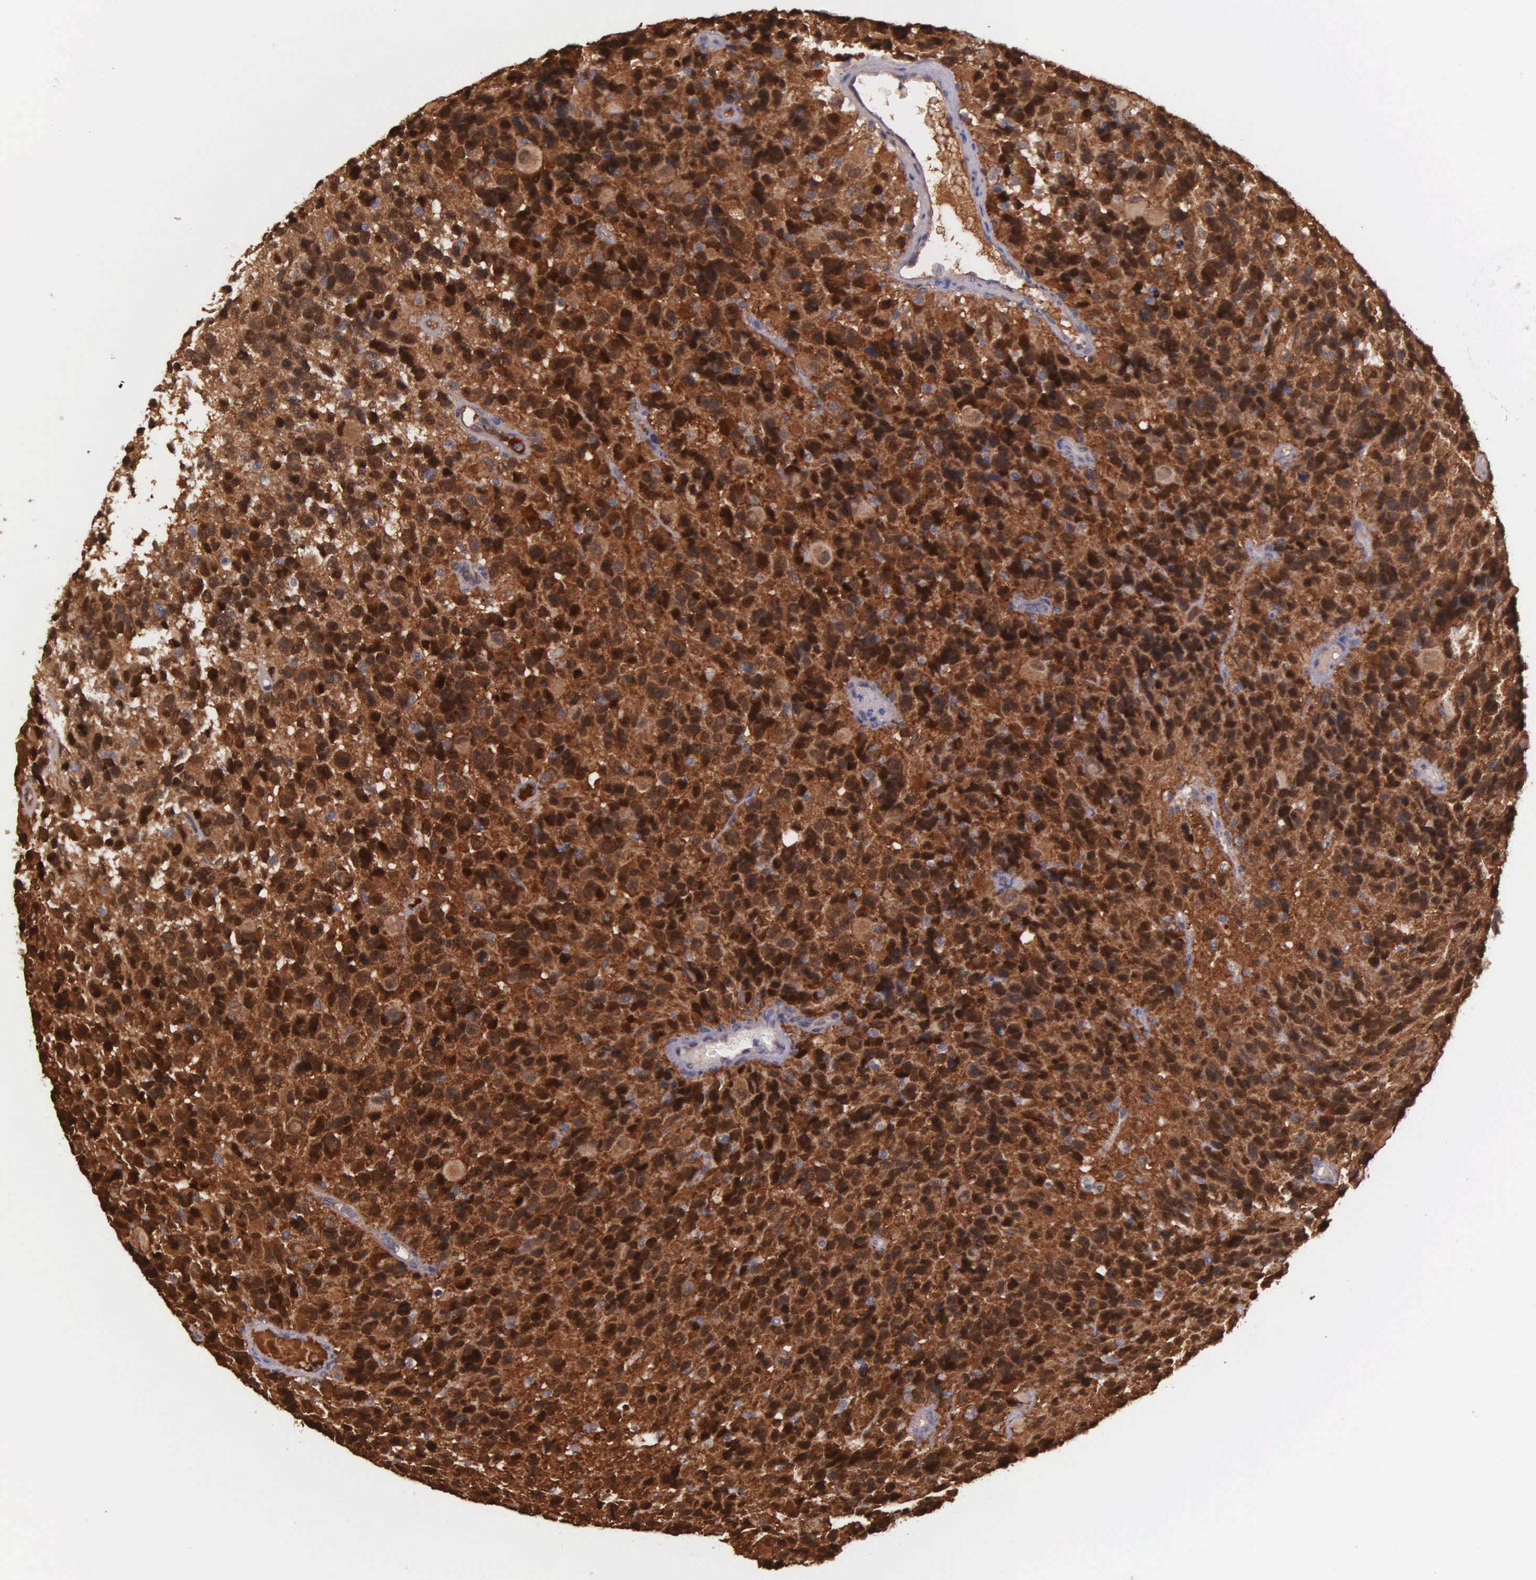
{"staining": {"intensity": "strong", "quantity": ">75%", "location": "cytoplasmic/membranous,nuclear"}, "tissue": "glioma", "cell_type": "Tumor cells", "image_type": "cancer", "snomed": [{"axis": "morphology", "description": "Glioma, malignant, High grade"}, {"axis": "topography", "description": "Brain"}], "caption": "Malignant glioma (high-grade) stained with a protein marker exhibits strong staining in tumor cells.", "gene": "GSTT2", "patient": {"sex": "male", "age": 77}}